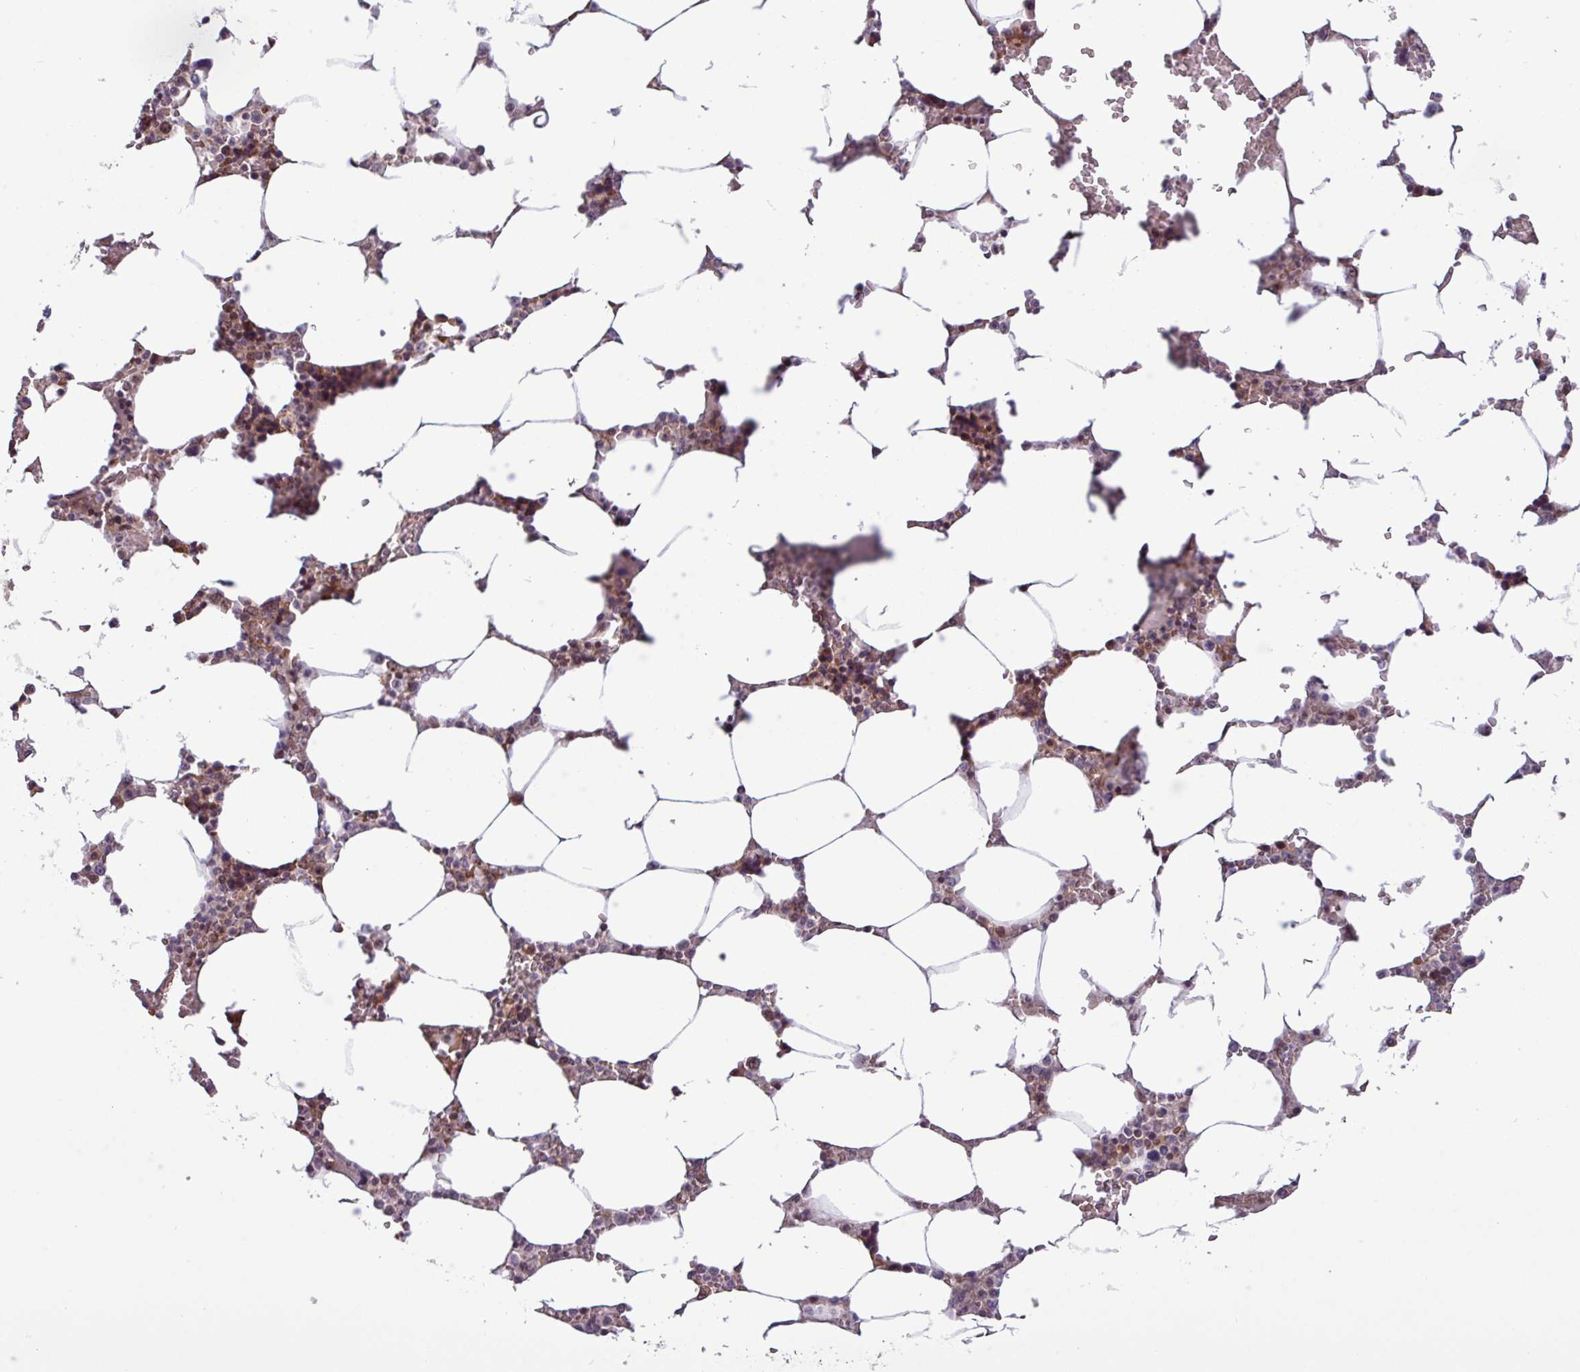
{"staining": {"intensity": "moderate", "quantity": "25%-75%", "location": "cytoplasmic/membranous,nuclear"}, "tissue": "bone marrow", "cell_type": "Hematopoietic cells", "image_type": "normal", "snomed": [{"axis": "morphology", "description": "Normal tissue, NOS"}, {"axis": "topography", "description": "Bone marrow"}], "caption": "Brown immunohistochemical staining in benign human bone marrow demonstrates moderate cytoplasmic/membranous,nuclear staining in about 25%-75% of hematopoietic cells. (DAB = brown stain, brightfield microscopy at high magnification).", "gene": "C7orf50", "patient": {"sex": "male", "age": 64}}